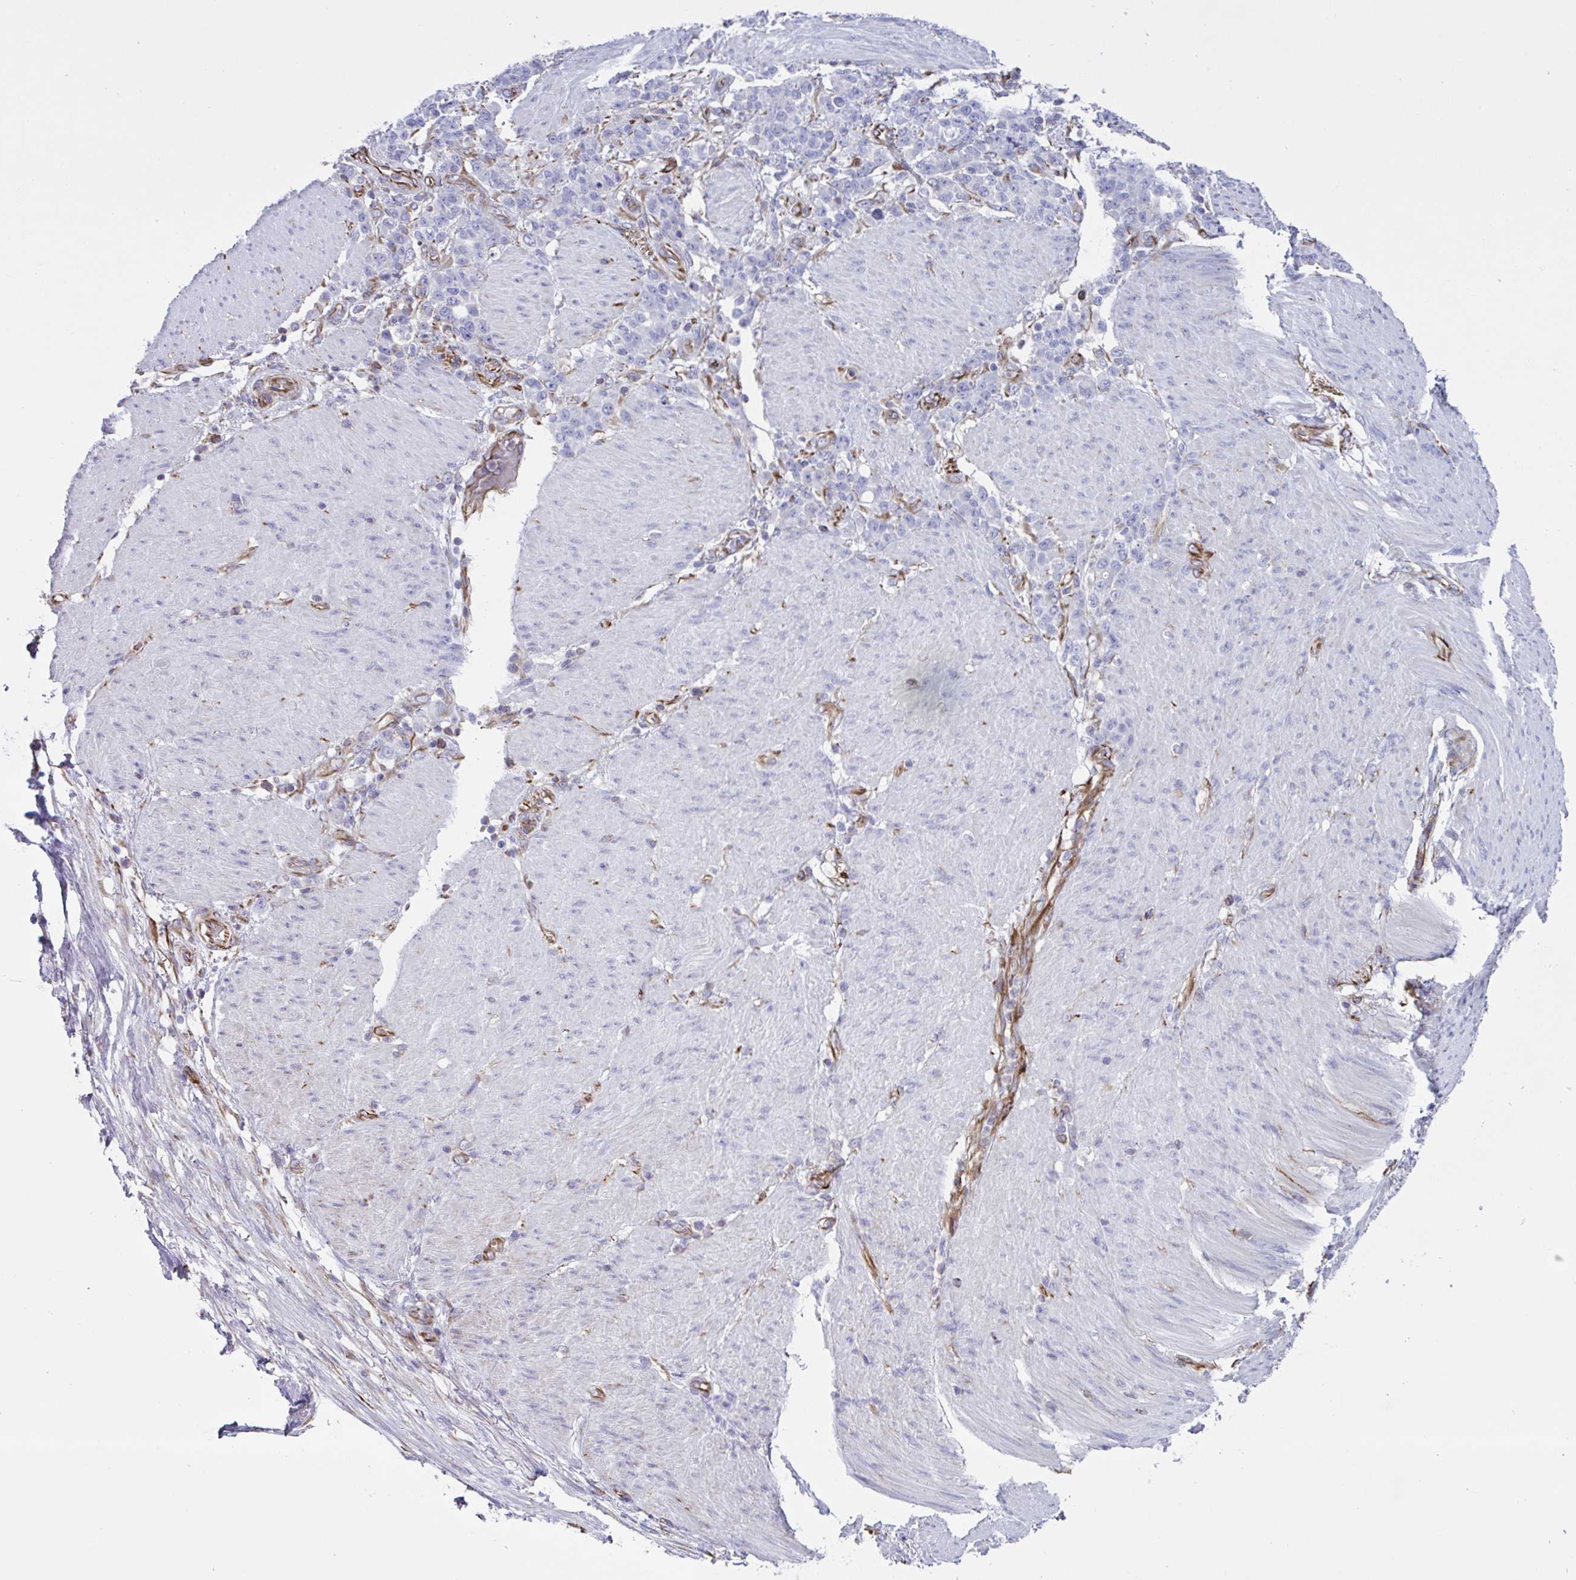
{"staining": {"intensity": "negative", "quantity": "none", "location": "none"}, "tissue": "stomach cancer", "cell_type": "Tumor cells", "image_type": "cancer", "snomed": [{"axis": "morphology", "description": "Adenocarcinoma, NOS"}, {"axis": "topography", "description": "Stomach"}], "caption": "This is an immunohistochemistry (IHC) photomicrograph of stomach adenocarcinoma. There is no positivity in tumor cells.", "gene": "TMEM86B", "patient": {"sex": "female", "age": 79}}